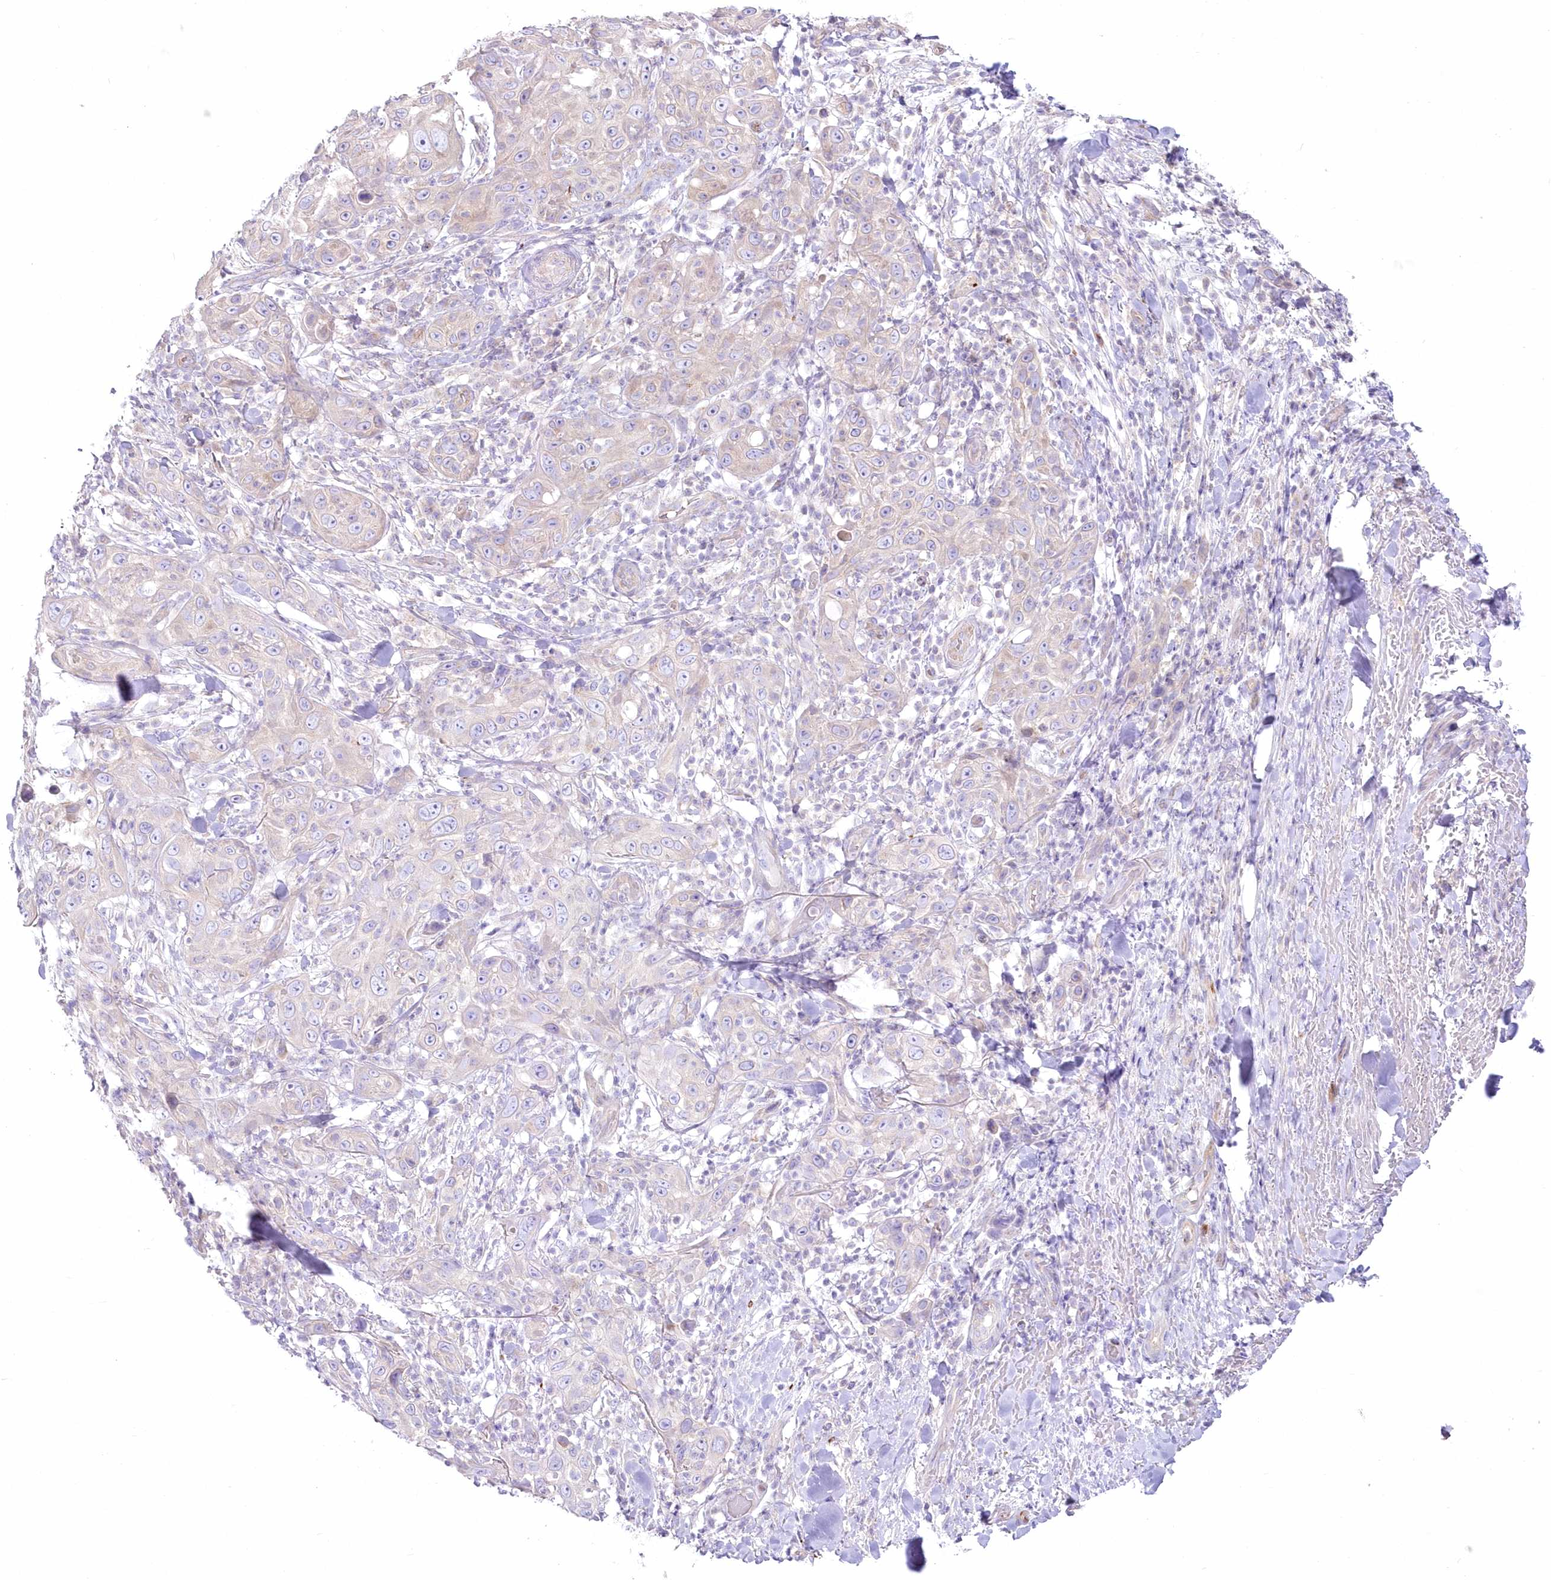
{"staining": {"intensity": "weak", "quantity": "<25%", "location": "cytoplasmic/membranous"}, "tissue": "skin cancer", "cell_type": "Tumor cells", "image_type": "cancer", "snomed": [{"axis": "morphology", "description": "Squamous cell carcinoma, NOS"}, {"axis": "topography", "description": "Skin"}], "caption": "This is a micrograph of immunohistochemistry (IHC) staining of skin cancer (squamous cell carcinoma), which shows no expression in tumor cells.", "gene": "ZNF843", "patient": {"sex": "female", "age": 88}}